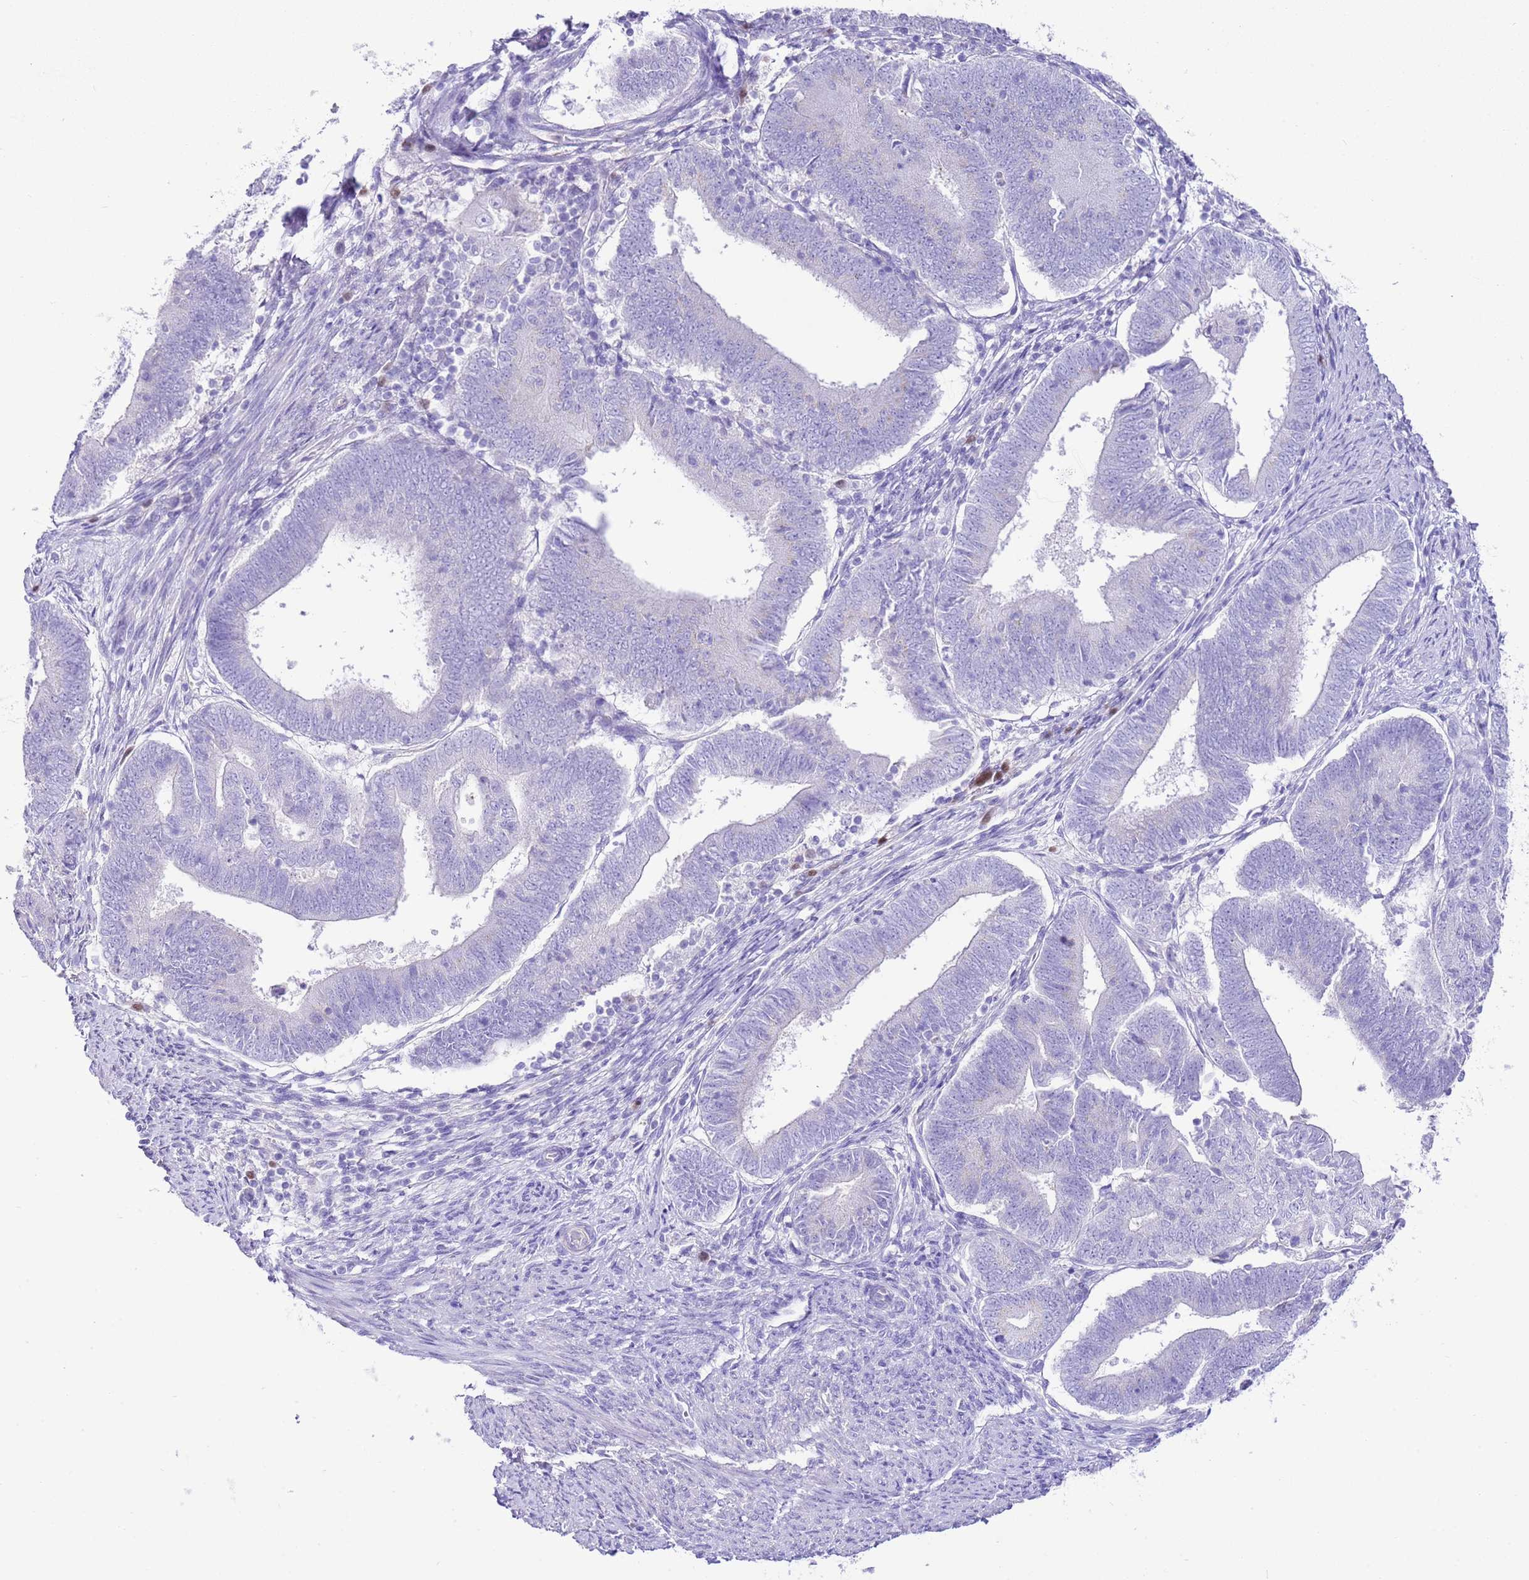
{"staining": {"intensity": "negative", "quantity": "none", "location": "none"}, "tissue": "endometrial cancer", "cell_type": "Tumor cells", "image_type": "cancer", "snomed": [{"axis": "morphology", "description": "Adenocarcinoma, NOS"}, {"axis": "topography", "description": "Endometrium"}], "caption": "DAB immunohistochemical staining of endometrial cancer exhibits no significant staining in tumor cells.", "gene": "BHLHA15", "patient": {"sex": "female", "age": 70}}